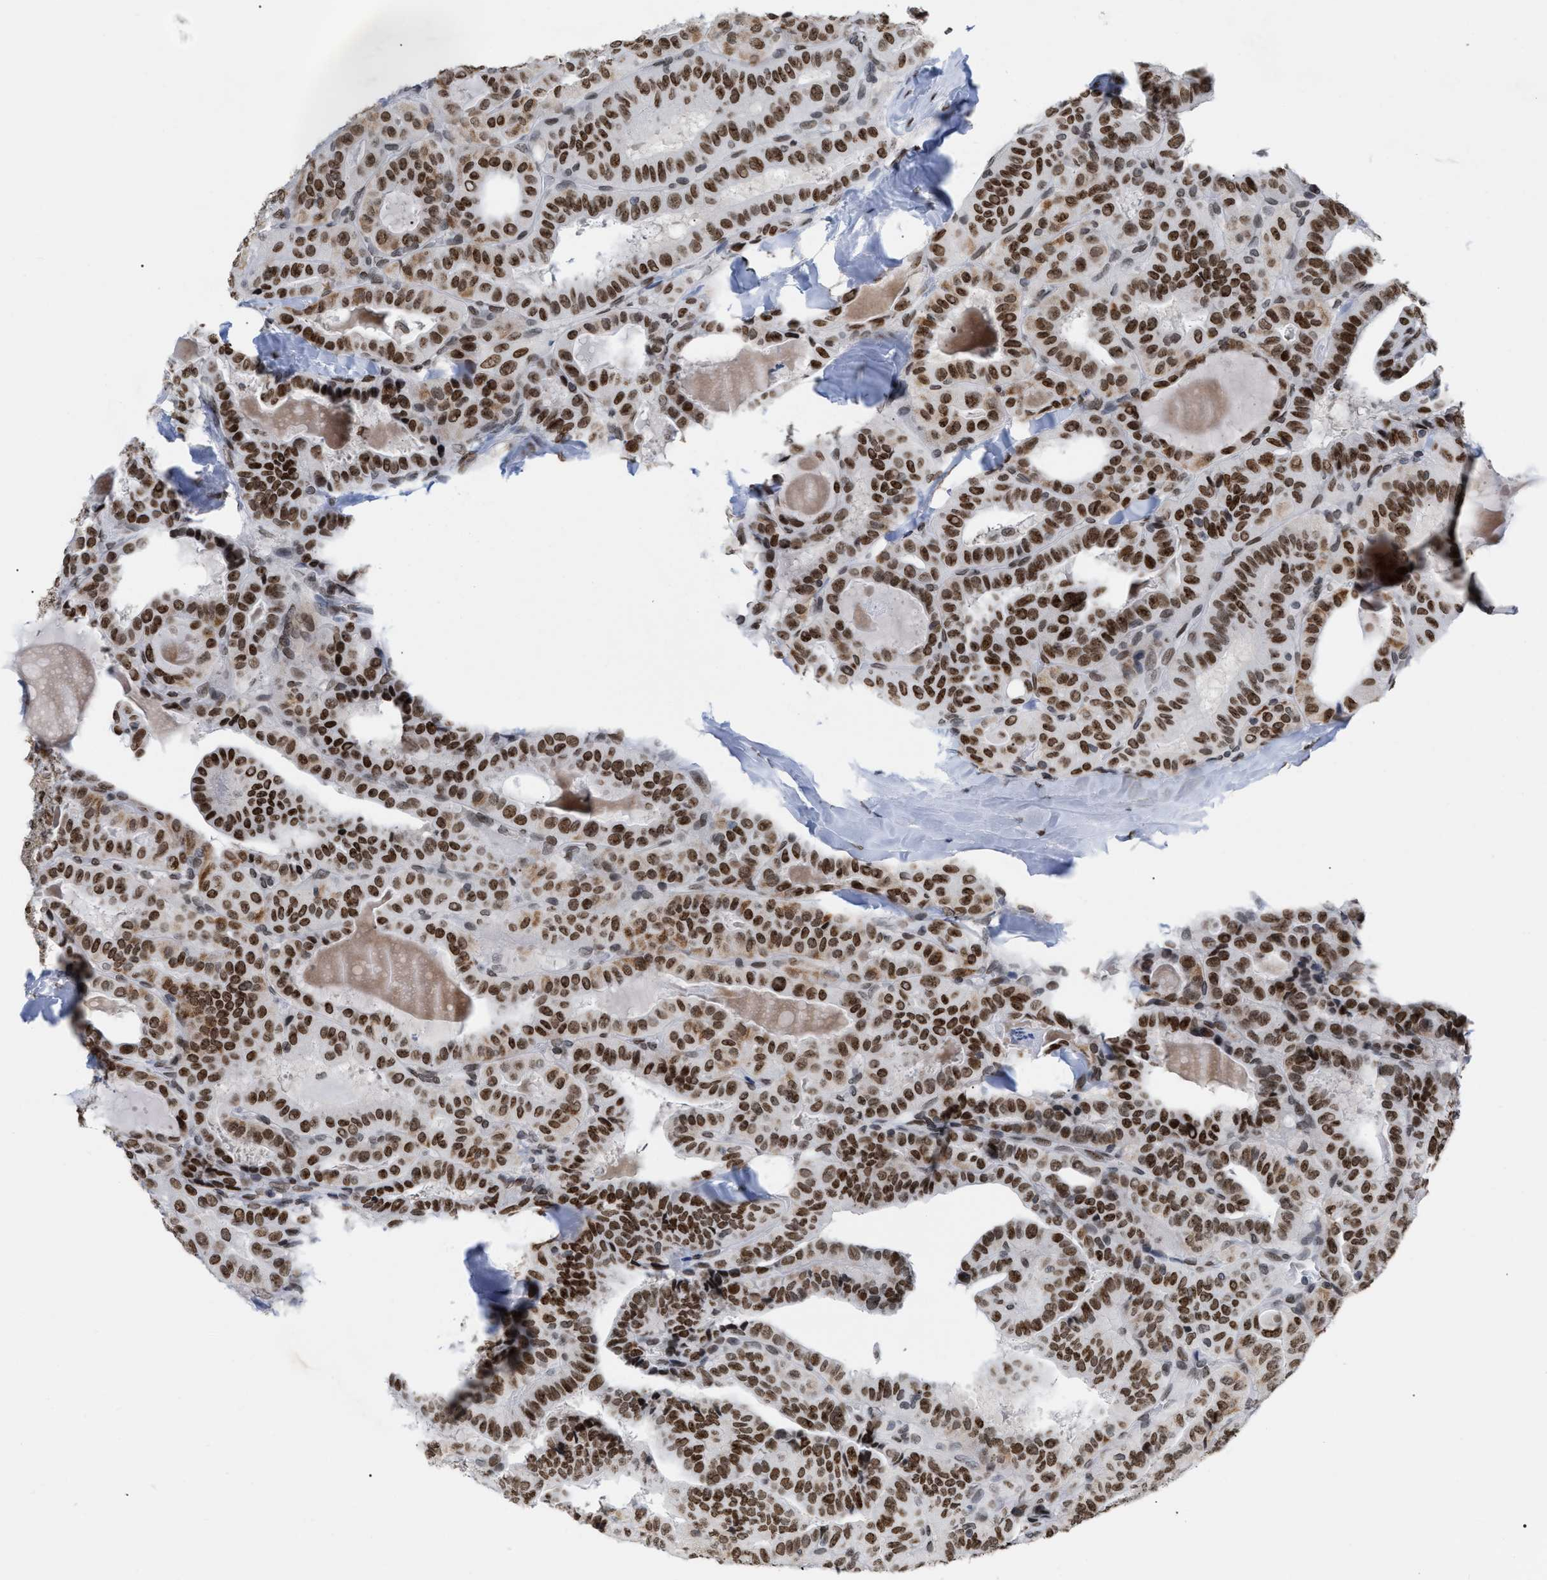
{"staining": {"intensity": "strong", "quantity": ">75%", "location": "nuclear"}, "tissue": "thyroid cancer", "cell_type": "Tumor cells", "image_type": "cancer", "snomed": [{"axis": "morphology", "description": "Papillary adenocarcinoma, NOS"}, {"axis": "topography", "description": "Thyroid gland"}], "caption": "IHC image of human thyroid cancer stained for a protein (brown), which demonstrates high levels of strong nuclear staining in approximately >75% of tumor cells.", "gene": "TPR", "patient": {"sex": "male", "age": 77}}